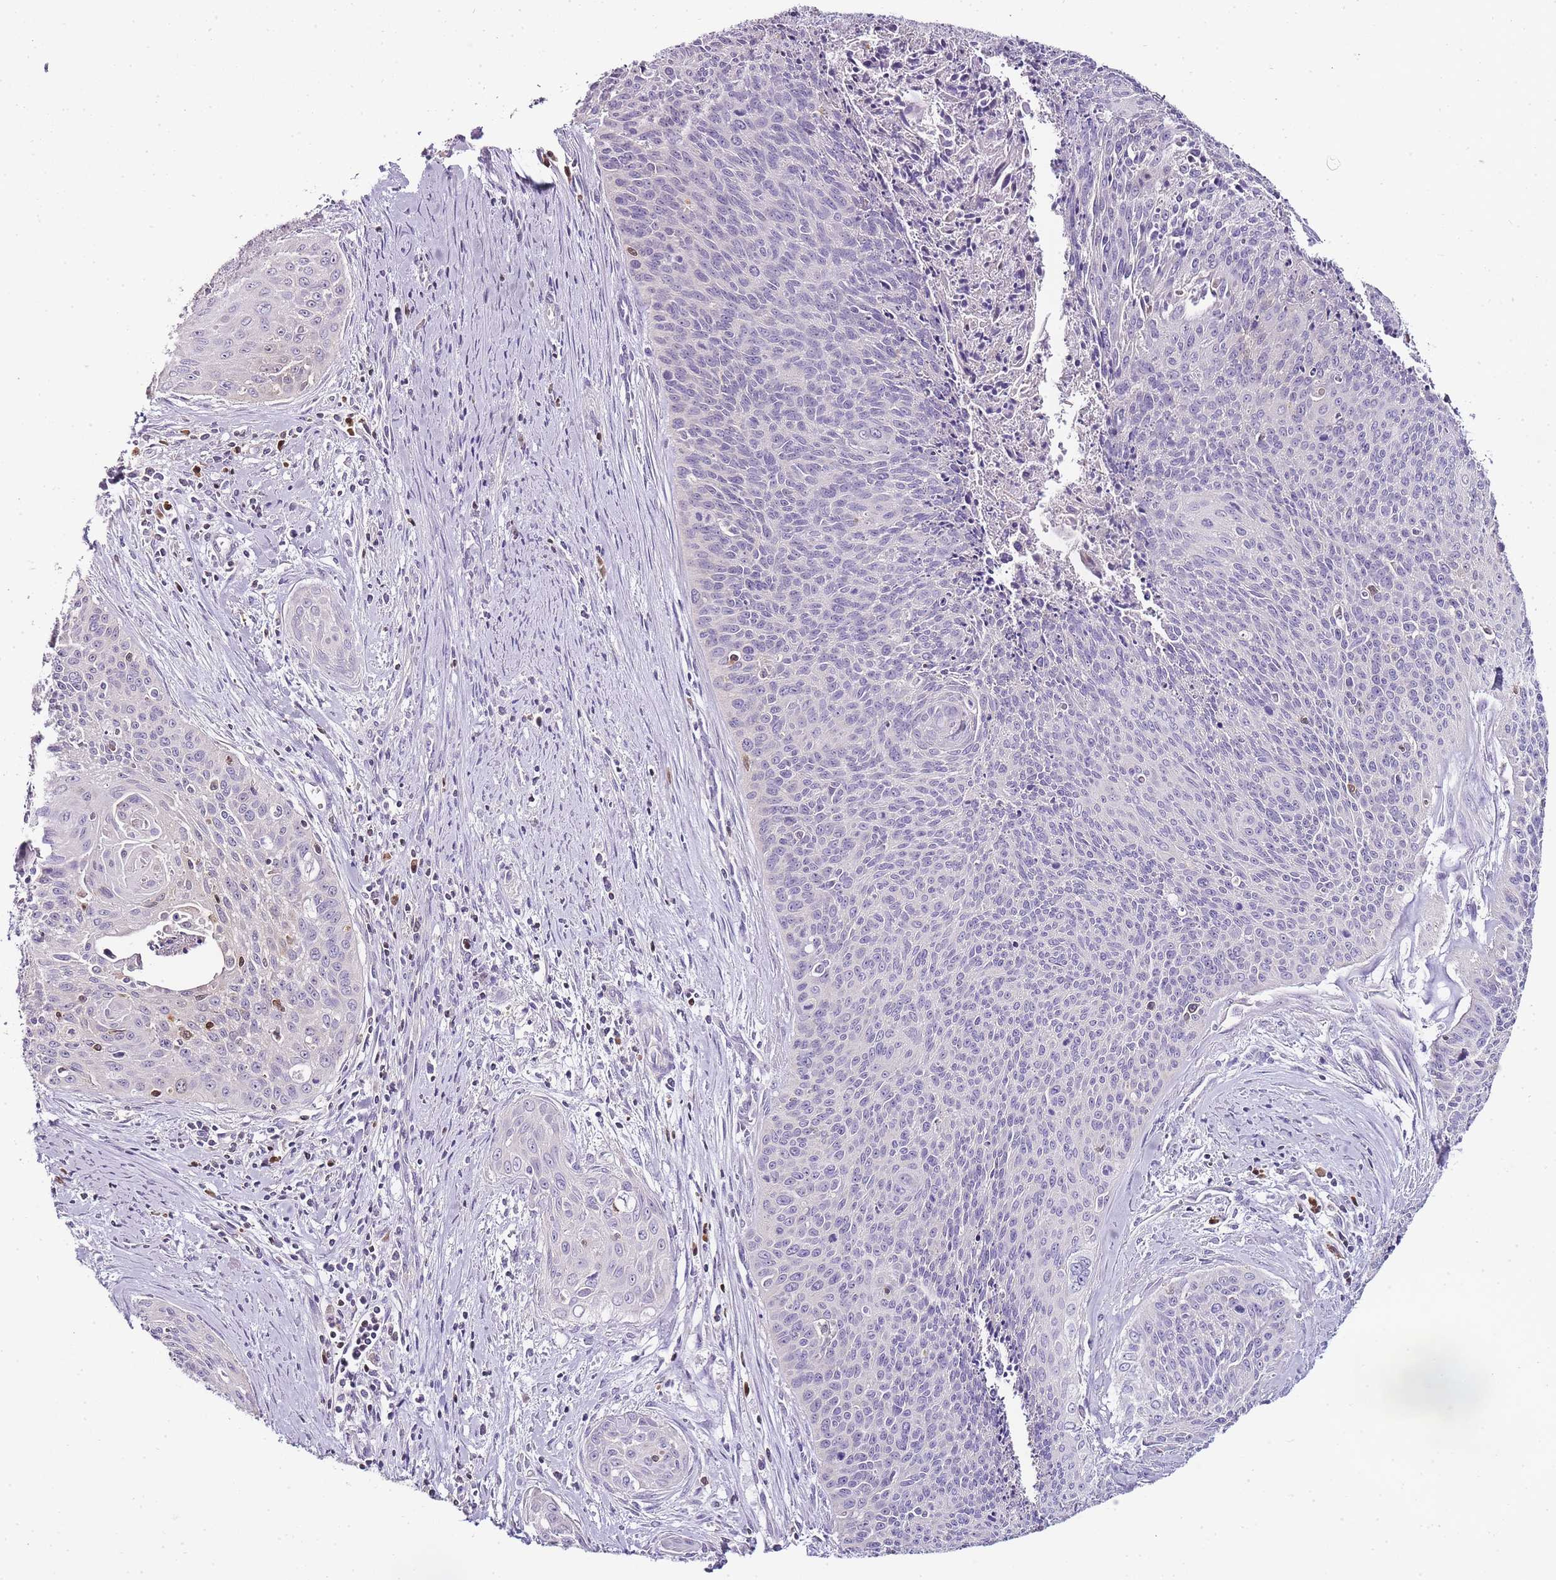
{"staining": {"intensity": "negative", "quantity": "none", "location": "none"}, "tissue": "cervical cancer", "cell_type": "Tumor cells", "image_type": "cancer", "snomed": [{"axis": "morphology", "description": "Squamous cell carcinoma, NOS"}, {"axis": "topography", "description": "Cervix"}], "caption": "DAB immunohistochemical staining of cervical cancer exhibits no significant expression in tumor cells.", "gene": "ZBP1", "patient": {"sex": "female", "age": 55}}